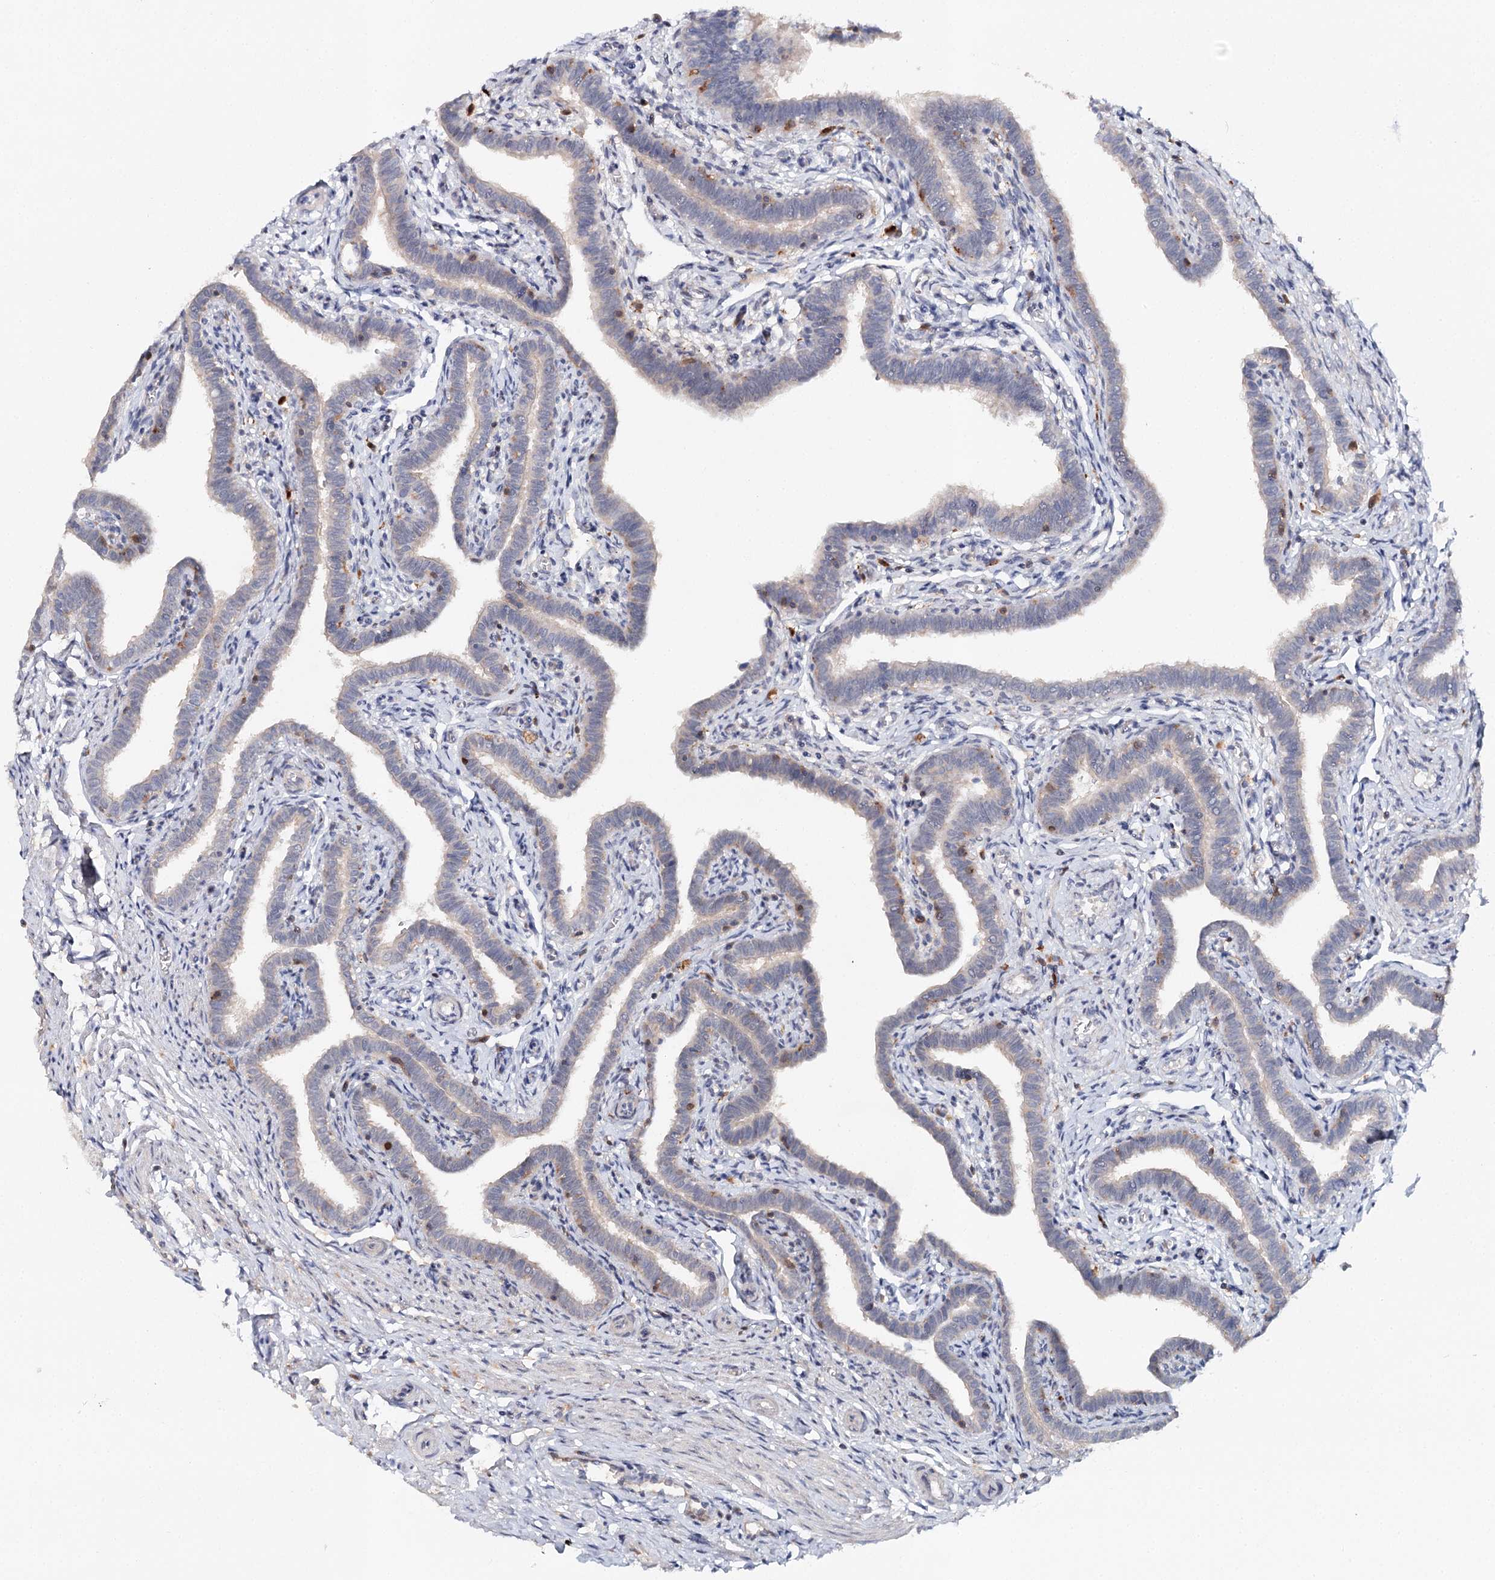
{"staining": {"intensity": "weak", "quantity": "<25%", "location": "cytoplasmic/membranous"}, "tissue": "fallopian tube", "cell_type": "Glandular cells", "image_type": "normal", "snomed": [{"axis": "morphology", "description": "Normal tissue, NOS"}, {"axis": "topography", "description": "Fallopian tube"}], "caption": "Fallopian tube stained for a protein using IHC demonstrates no staining glandular cells.", "gene": "SLC41A2", "patient": {"sex": "female", "age": 36}}